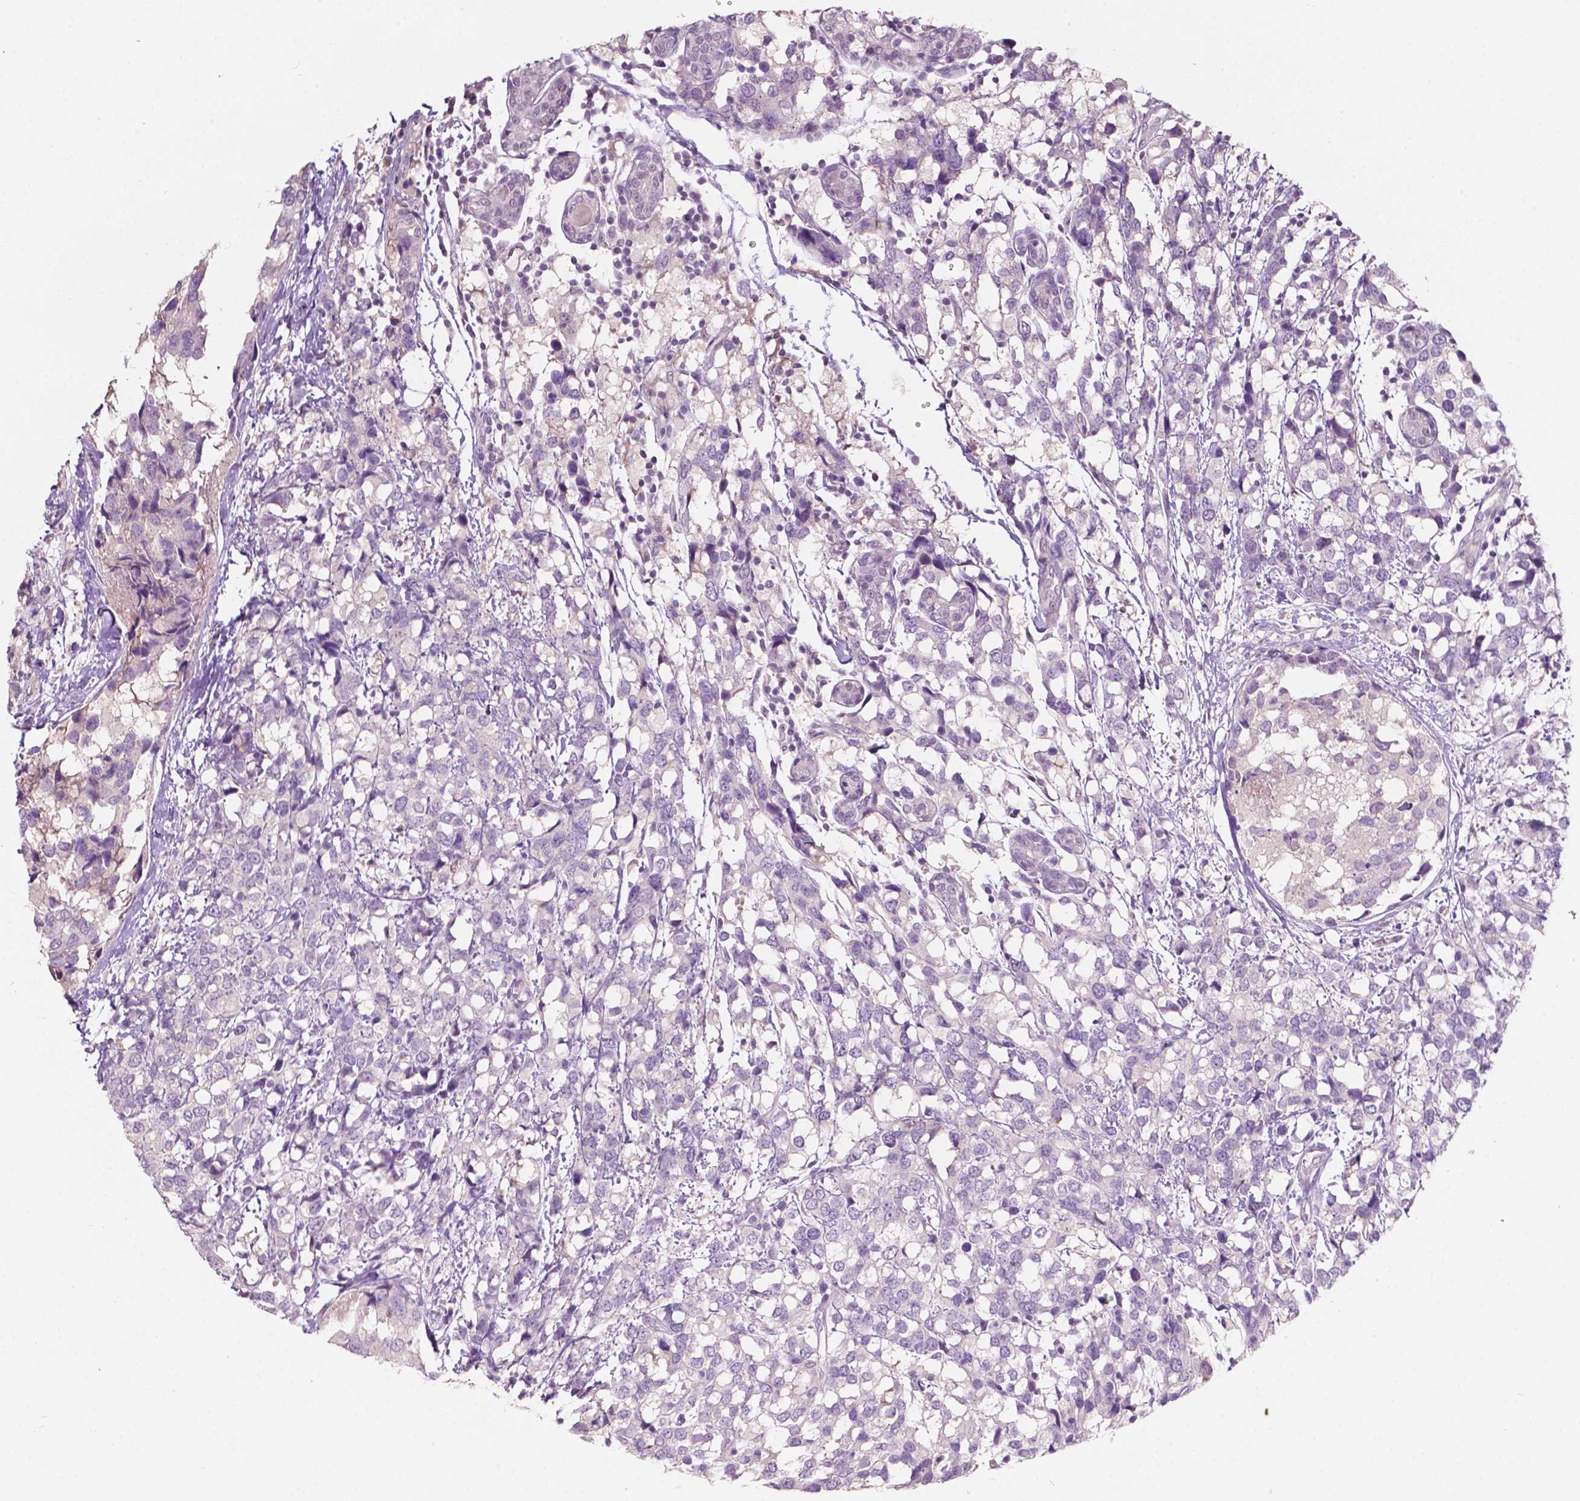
{"staining": {"intensity": "negative", "quantity": "none", "location": "none"}, "tissue": "breast cancer", "cell_type": "Tumor cells", "image_type": "cancer", "snomed": [{"axis": "morphology", "description": "Lobular carcinoma"}, {"axis": "topography", "description": "Breast"}], "caption": "Tumor cells show no significant protein expression in lobular carcinoma (breast).", "gene": "TM6SF2", "patient": {"sex": "female", "age": 59}}